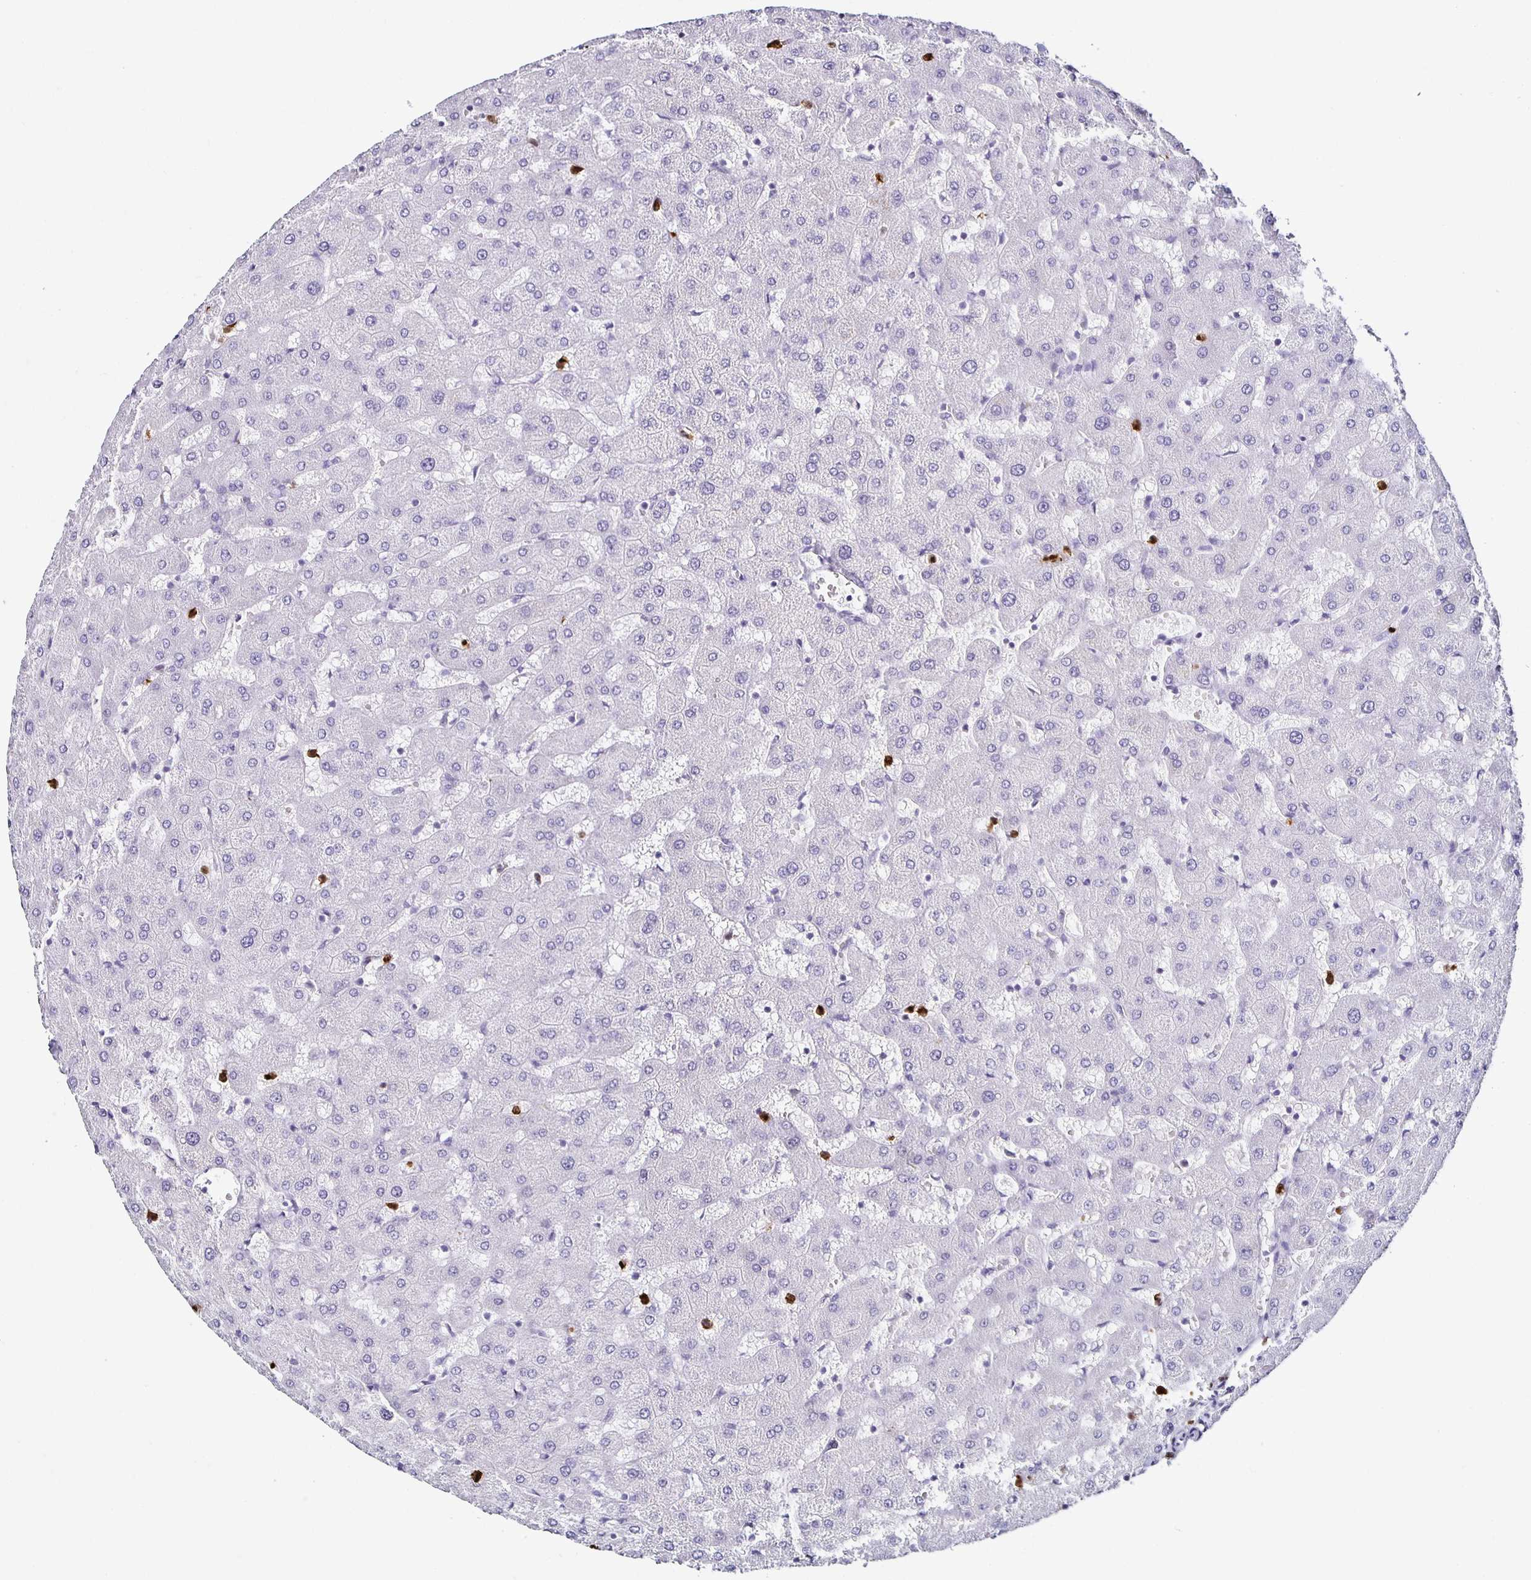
{"staining": {"intensity": "negative", "quantity": "none", "location": "none"}, "tissue": "liver", "cell_type": "Cholangiocytes", "image_type": "normal", "snomed": [{"axis": "morphology", "description": "Normal tissue, NOS"}, {"axis": "topography", "description": "Liver"}], "caption": "An IHC histopathology image of unremarkable liver is shown. There is no staining in cholangiocytes of liver.", "gene": "TLR4", "patient": {"sex": "female", "age": 63}}